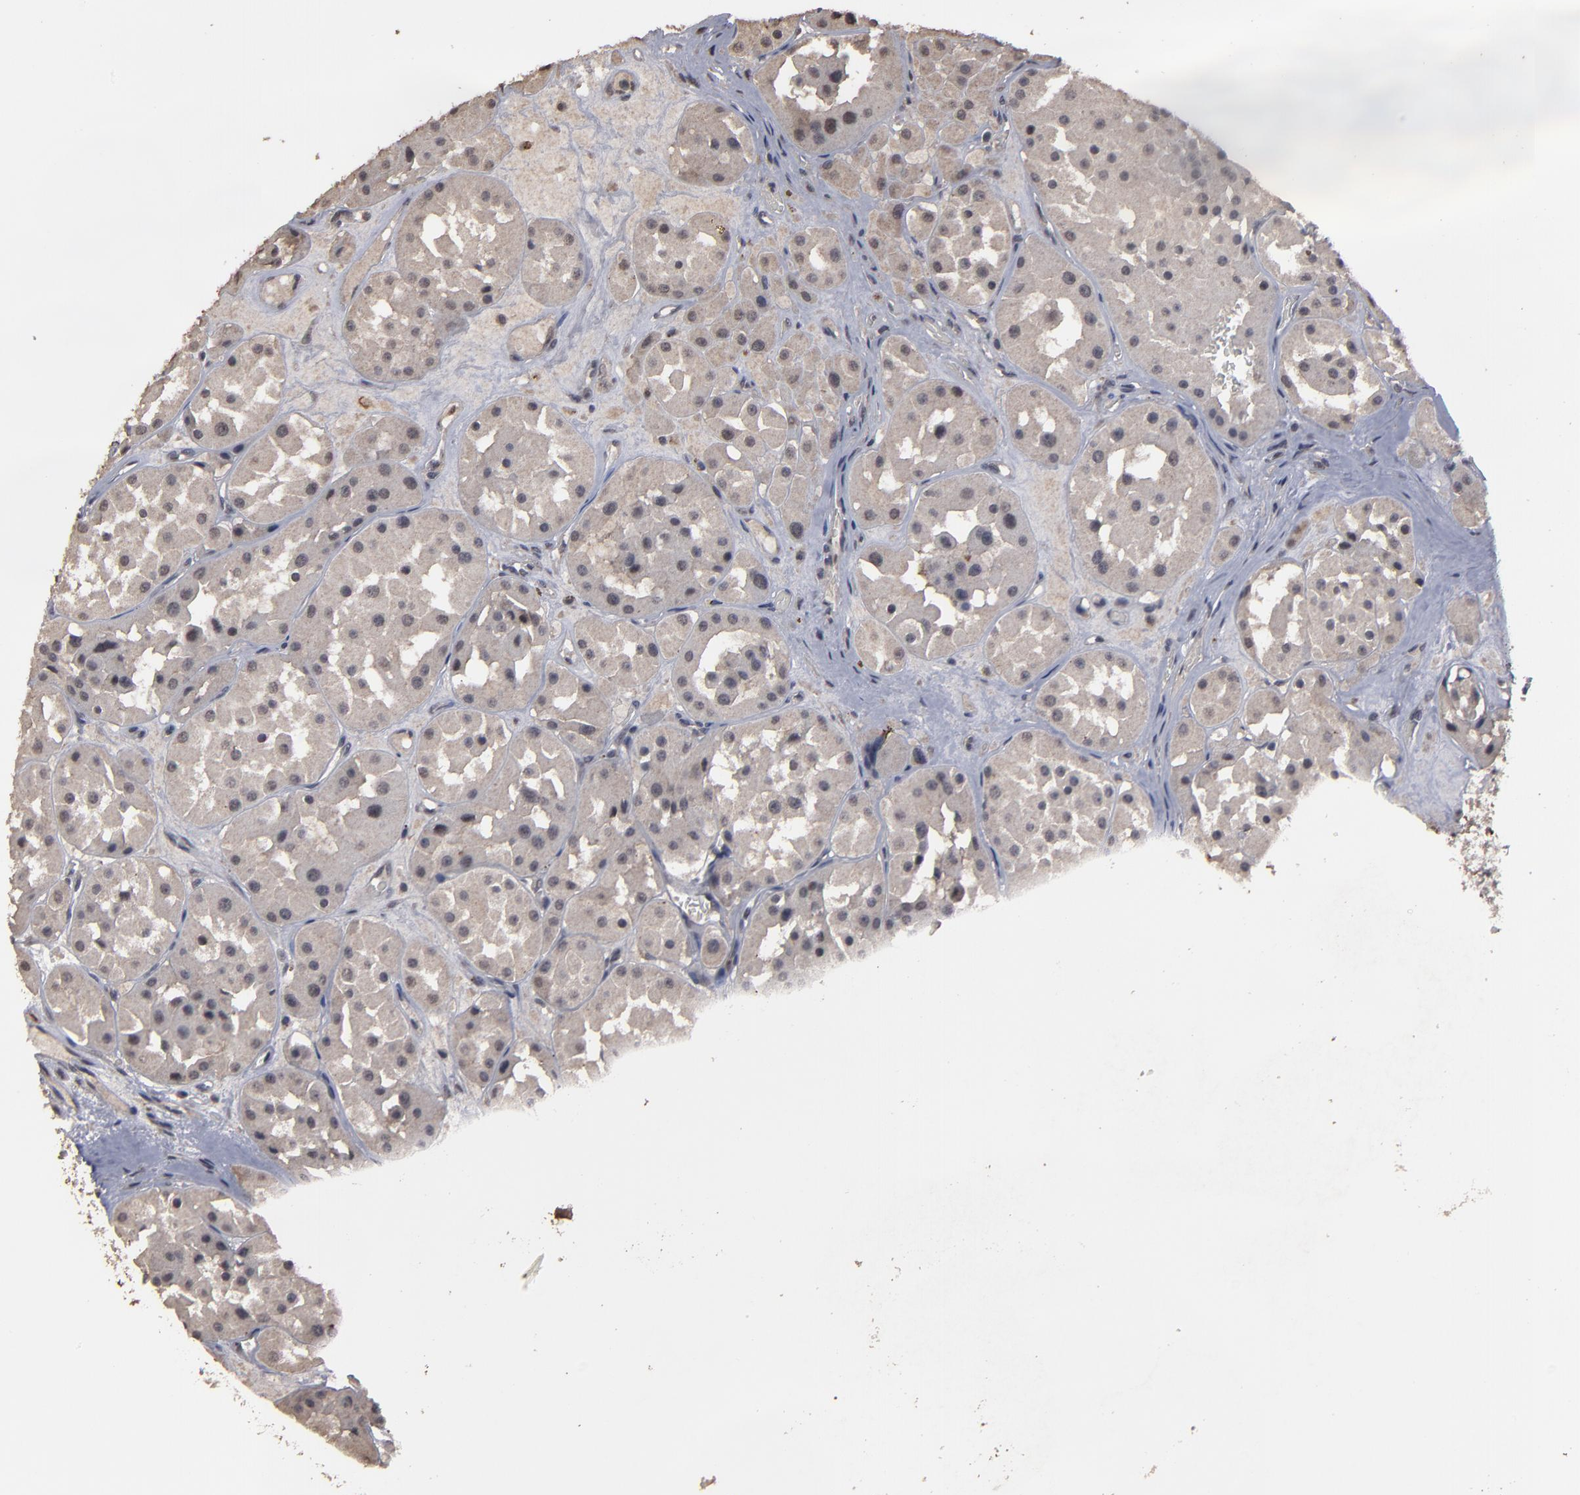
{"staining": {"intensity": "weak", "quantity": ">75%", "location": "cytoplasmic/membranous"}, "tissue": "renal cancer", "cell_type": "Tumor cells", "image_type": "cancer", "snomed": [{"axis": "morphology", "description": "Adenocarcinoma, uncertain malignant potential"}, {"axis": "topography", "description": "Kidney"}], "caption": "A brown stain labels weak cytoplasmic/membranous staining of a protein in renal adenocarcinoma,  uncertain malignant potential tumor cells.", "gene": "SLC22A17", "patient": {"sex": "male", "age": 63}}